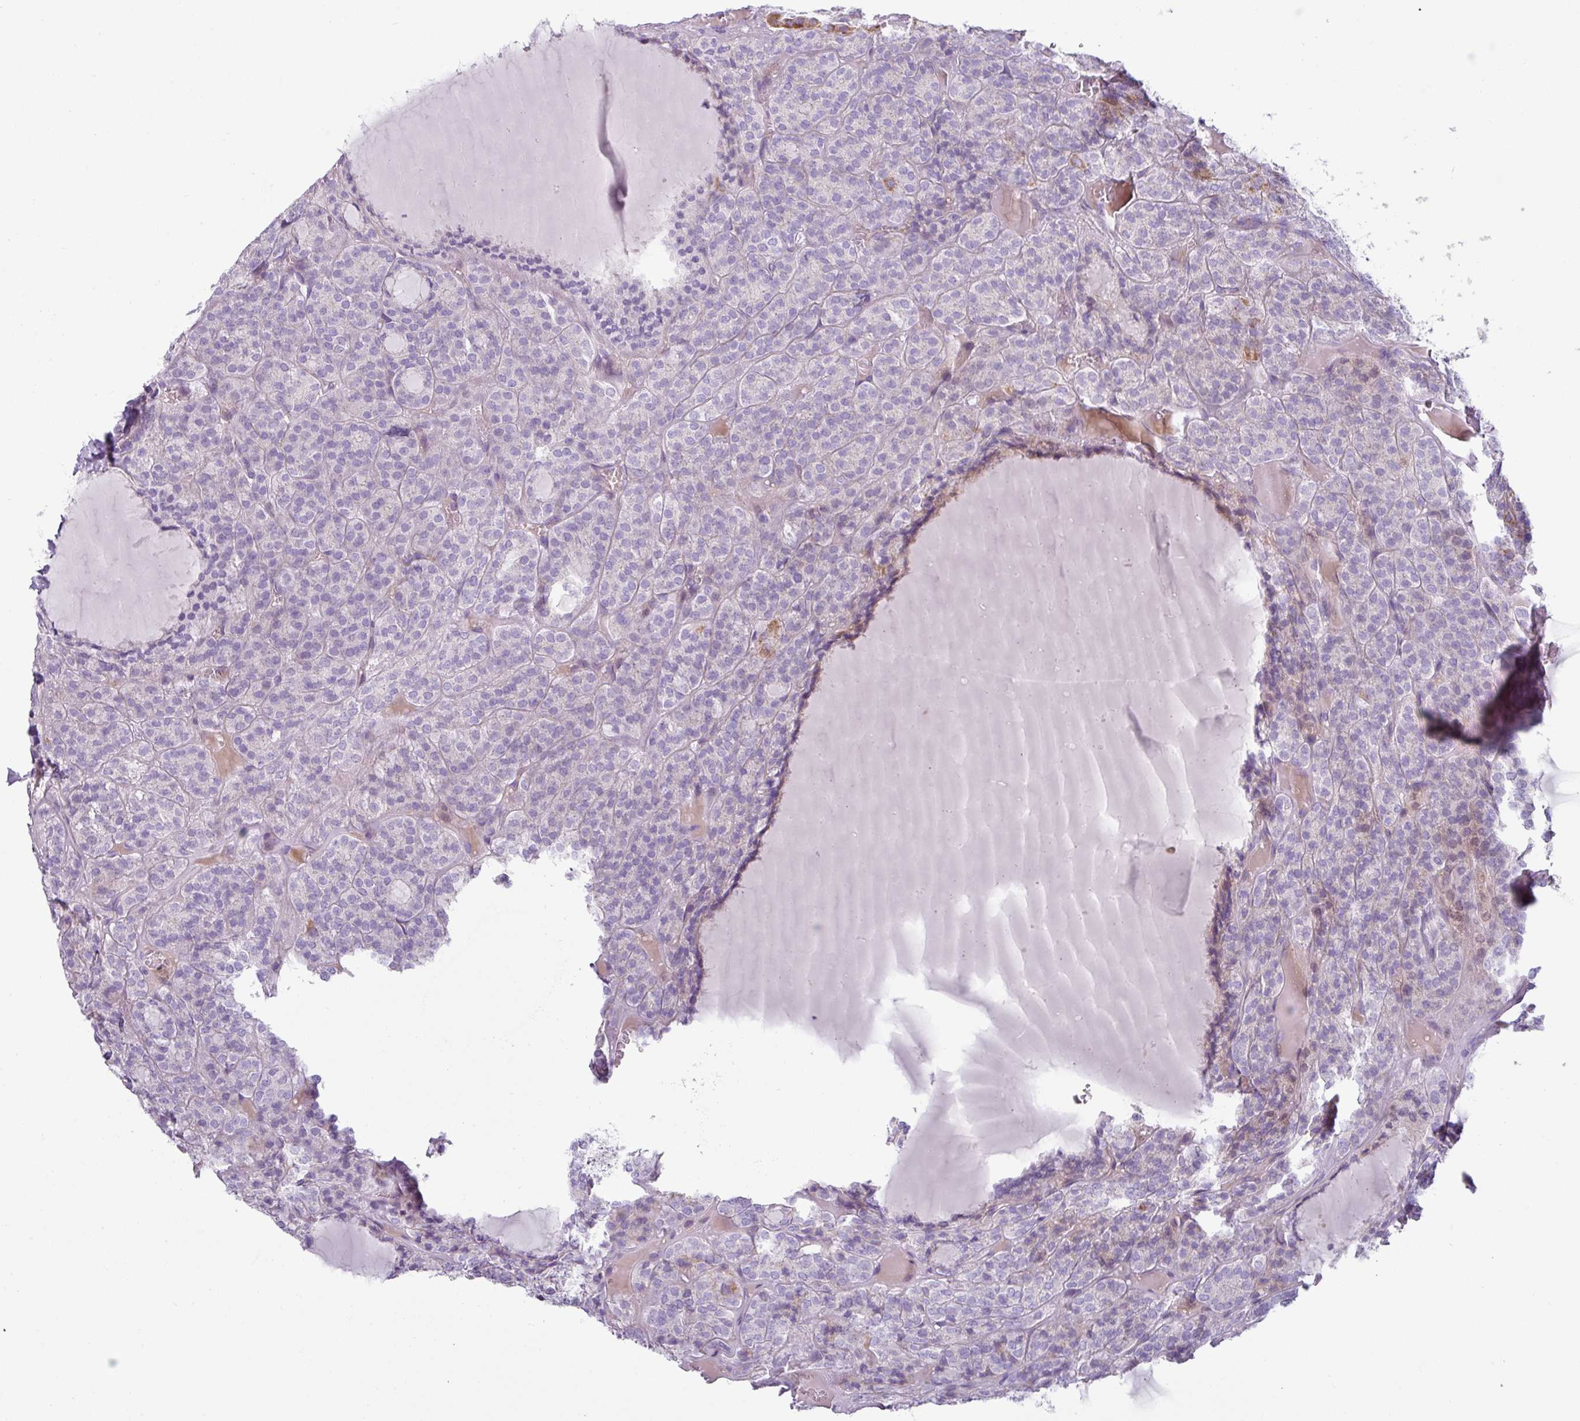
{"staining": {"intensity": "negative", "quantity": "none", "location": "none"}, "tissue": "thyroid cancer", "cell_type": "Tumor cells", "image_type": "cancer", "snomed": [{"axis": "morphology", "description": "Follicular adenoma carcinoma, NOS"}, {"axis": "topography", "description": "Thyroid gland"}], "caption": "An IHC photomicrograph of thyroid follicular adenoma carcinoma is shown. There is no staining in tumor cells of thyroid follicular adenoma carcinoma.", "gene": "RGS16", "patient": {"sex": "female", "age": 63}}